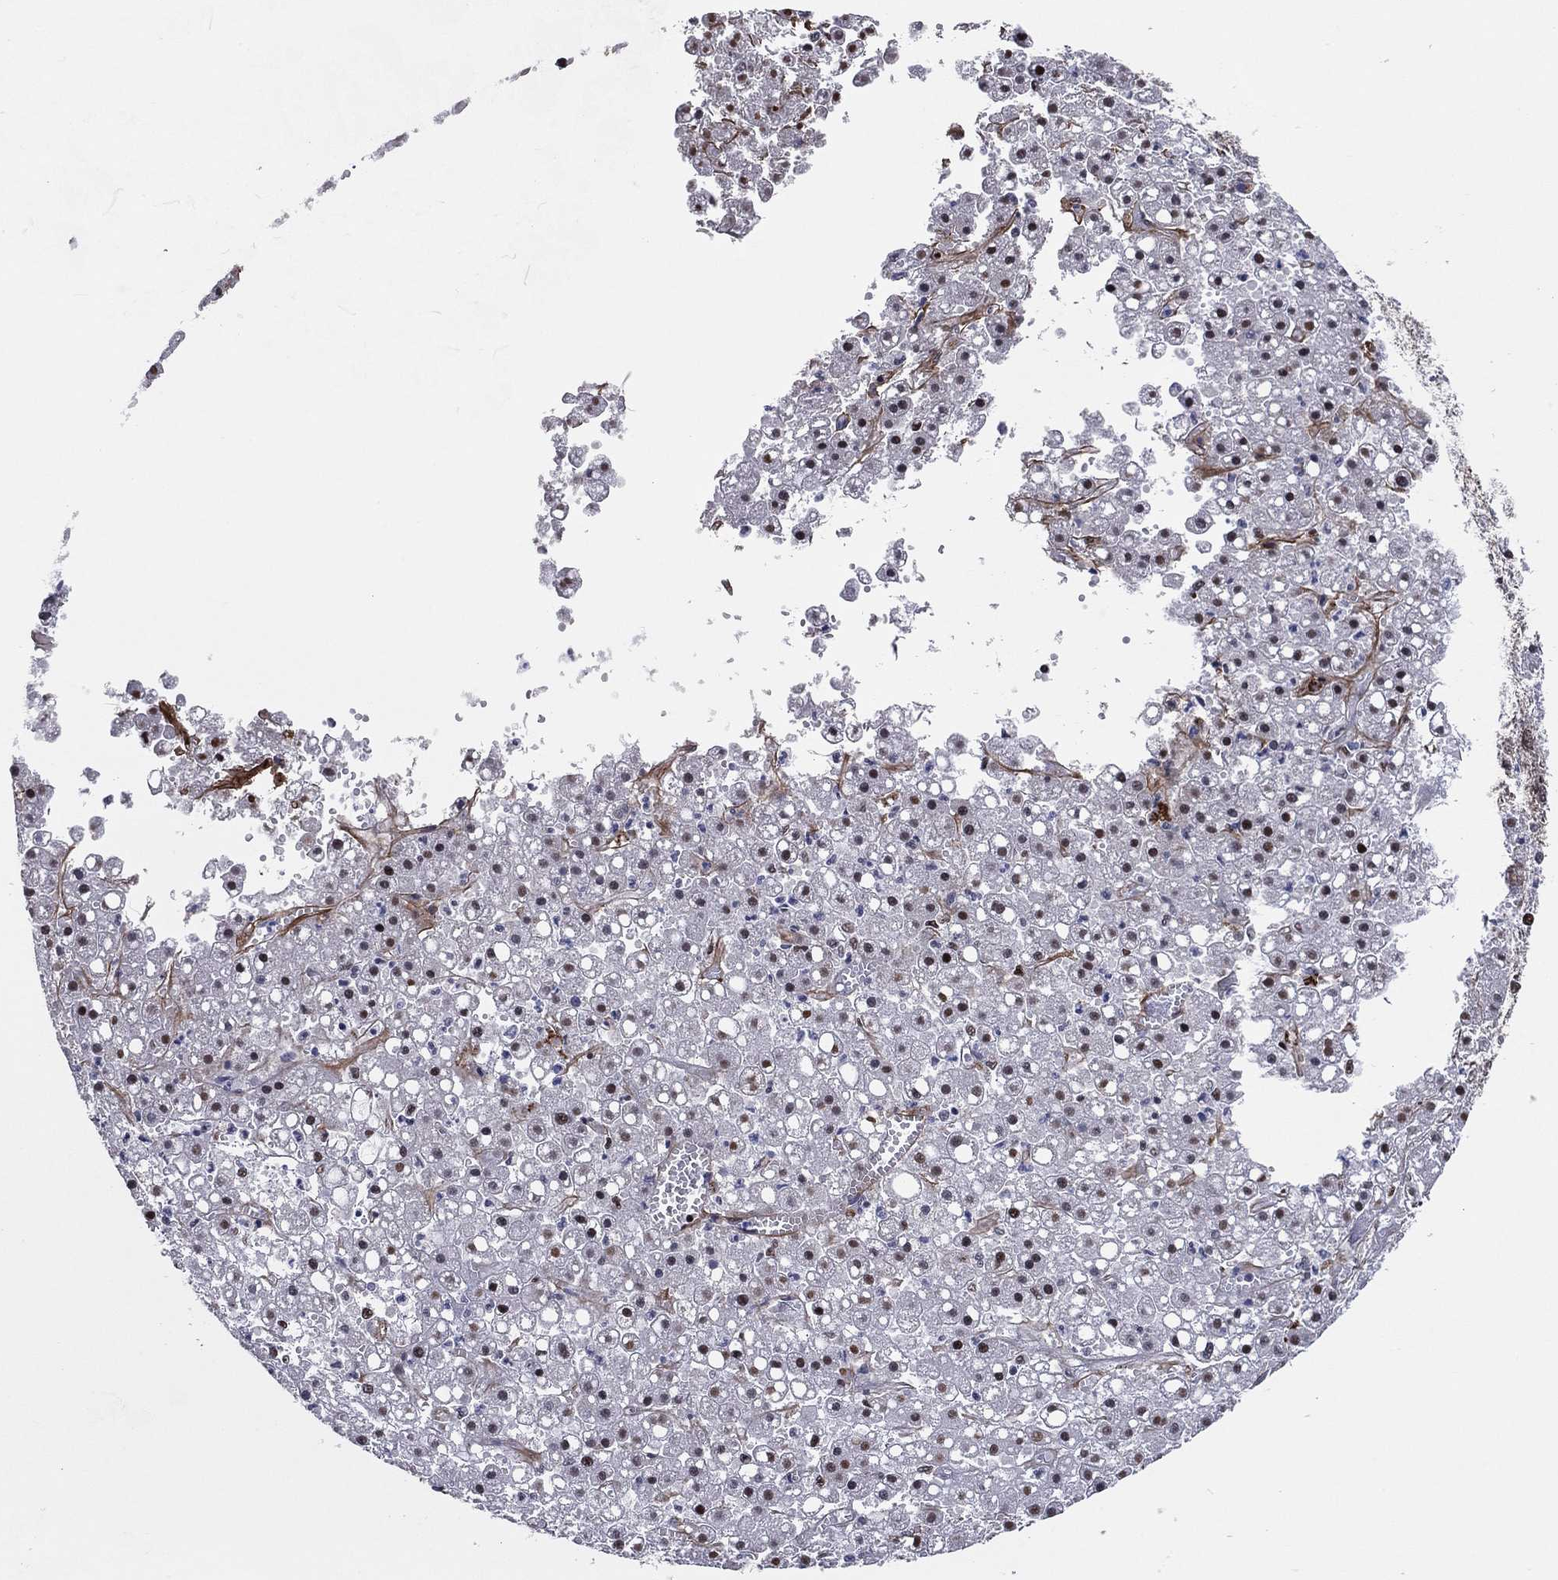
{"staining": {"intensity": "moderate", "quantity": "<25%", "location": "nuclear"}, "tissue": "liver cancer", "cell_type": "Tumor cells", "image_type": "cancer", "snomed": [{"axis": "morphology", "description": "Carcinoma, Hepatocellular, NOS"}, {"axis": "topography", "description": "Liver"}], "caption": "An IHC micrograph of tumor tissue is shown. Protein staining in brown highlights moderate nuclear positivity in liver hepatocellular carcinoma within tumor cells.", "gene": "TP53BP1", "patient": {"sex": "male", "age": 67}}